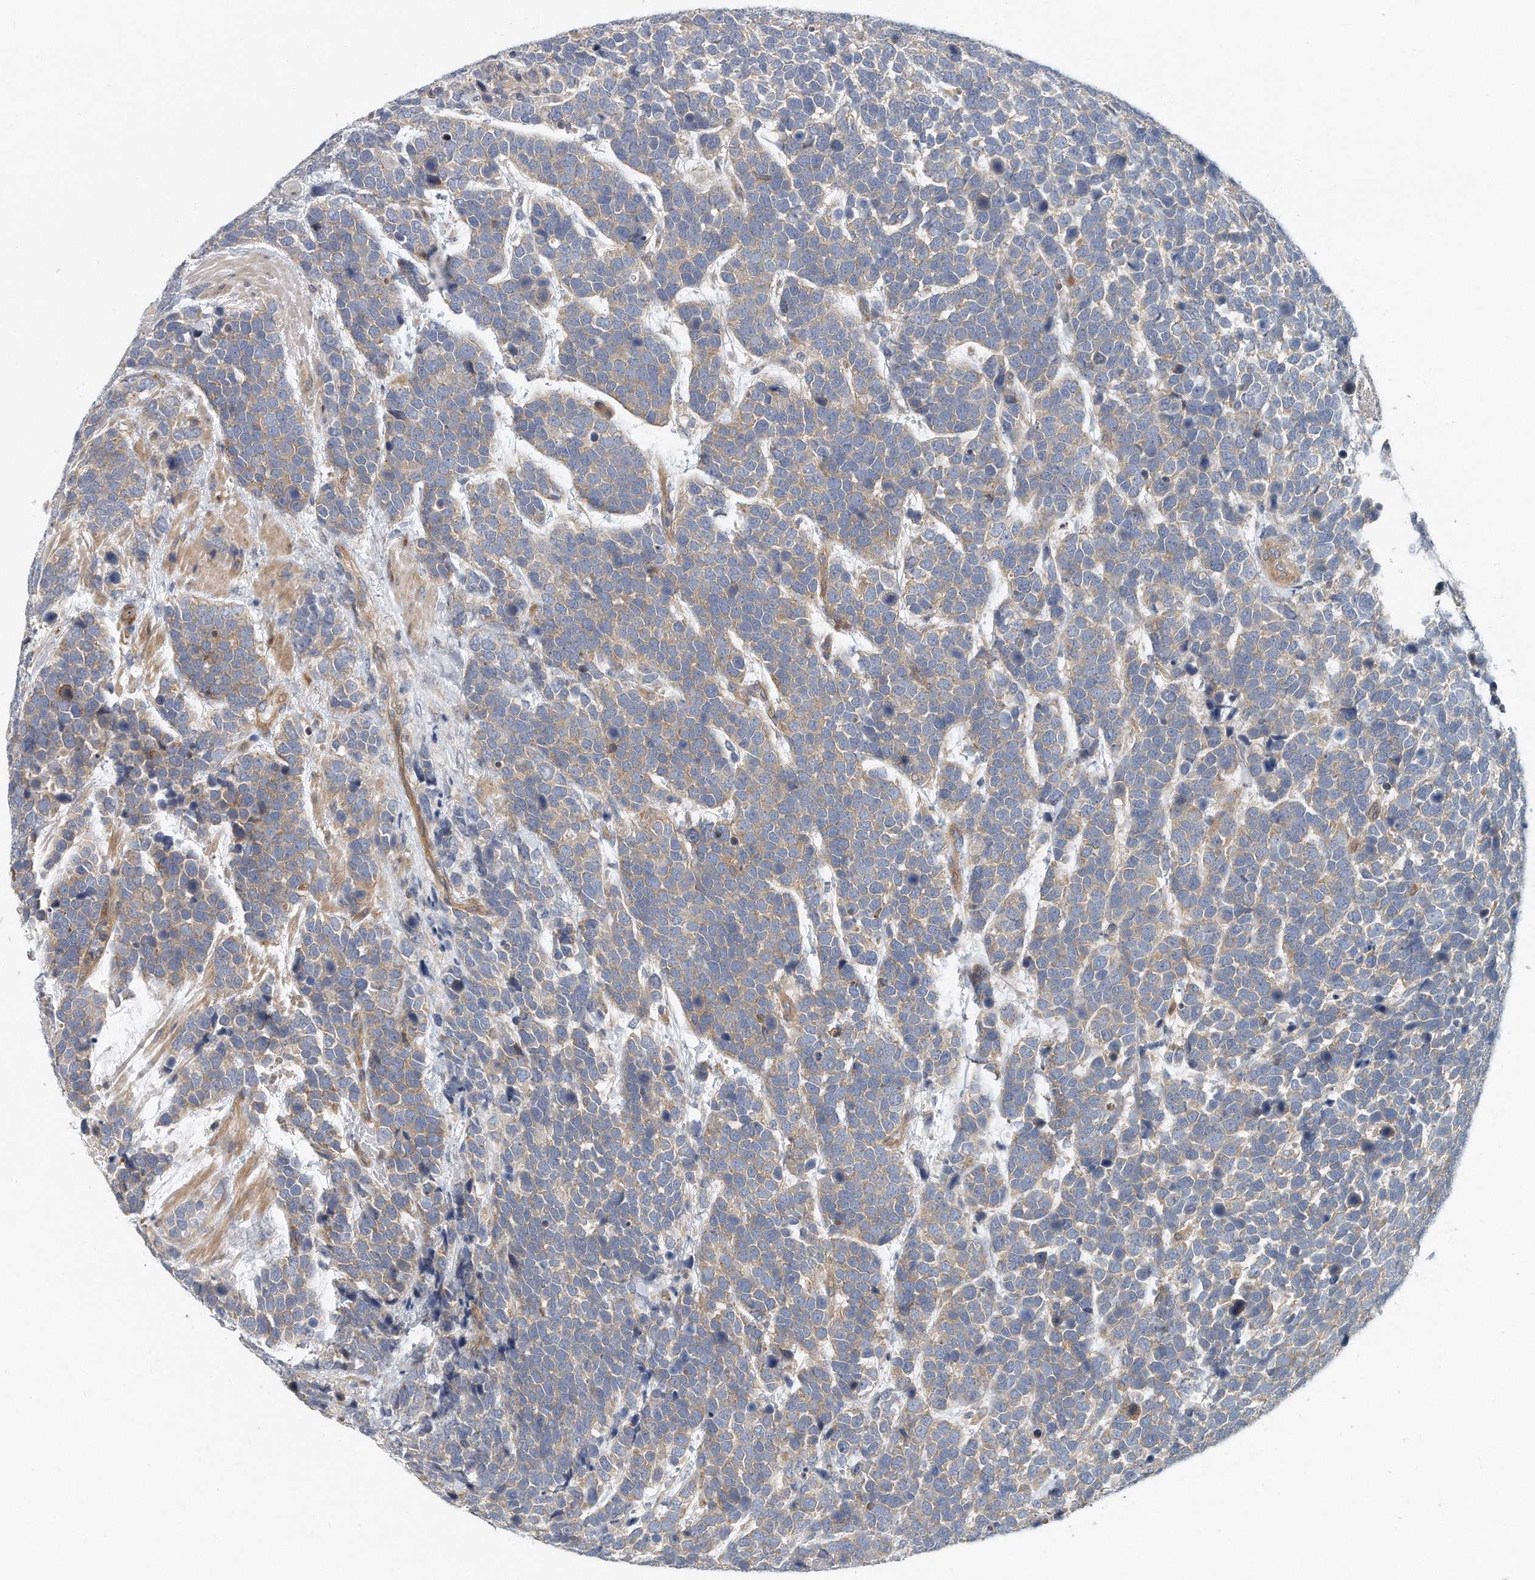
{"staining": {"intensity": "weak", "quantity": ">75%", "location": "cytoplasmic/membranous"}, "tissue": "urothelial cancer", "cell_type": "Tumor cells", "image_type": "cancer", "snomed": [{"axis": "morphology", "description": "Urothelial carcinoma, High grade"}, {"axis": "topography", "description": "Urinary bladder"}], "caption": "Human urothelial carcinoma (high-grade) stained for a protein (brown) reveals weak cytoplasmic/membranous positive positivity in approximately >75% of tumor cells.", "gene": "PCDH8", "patient": {"sex": "female", "age": 82}}